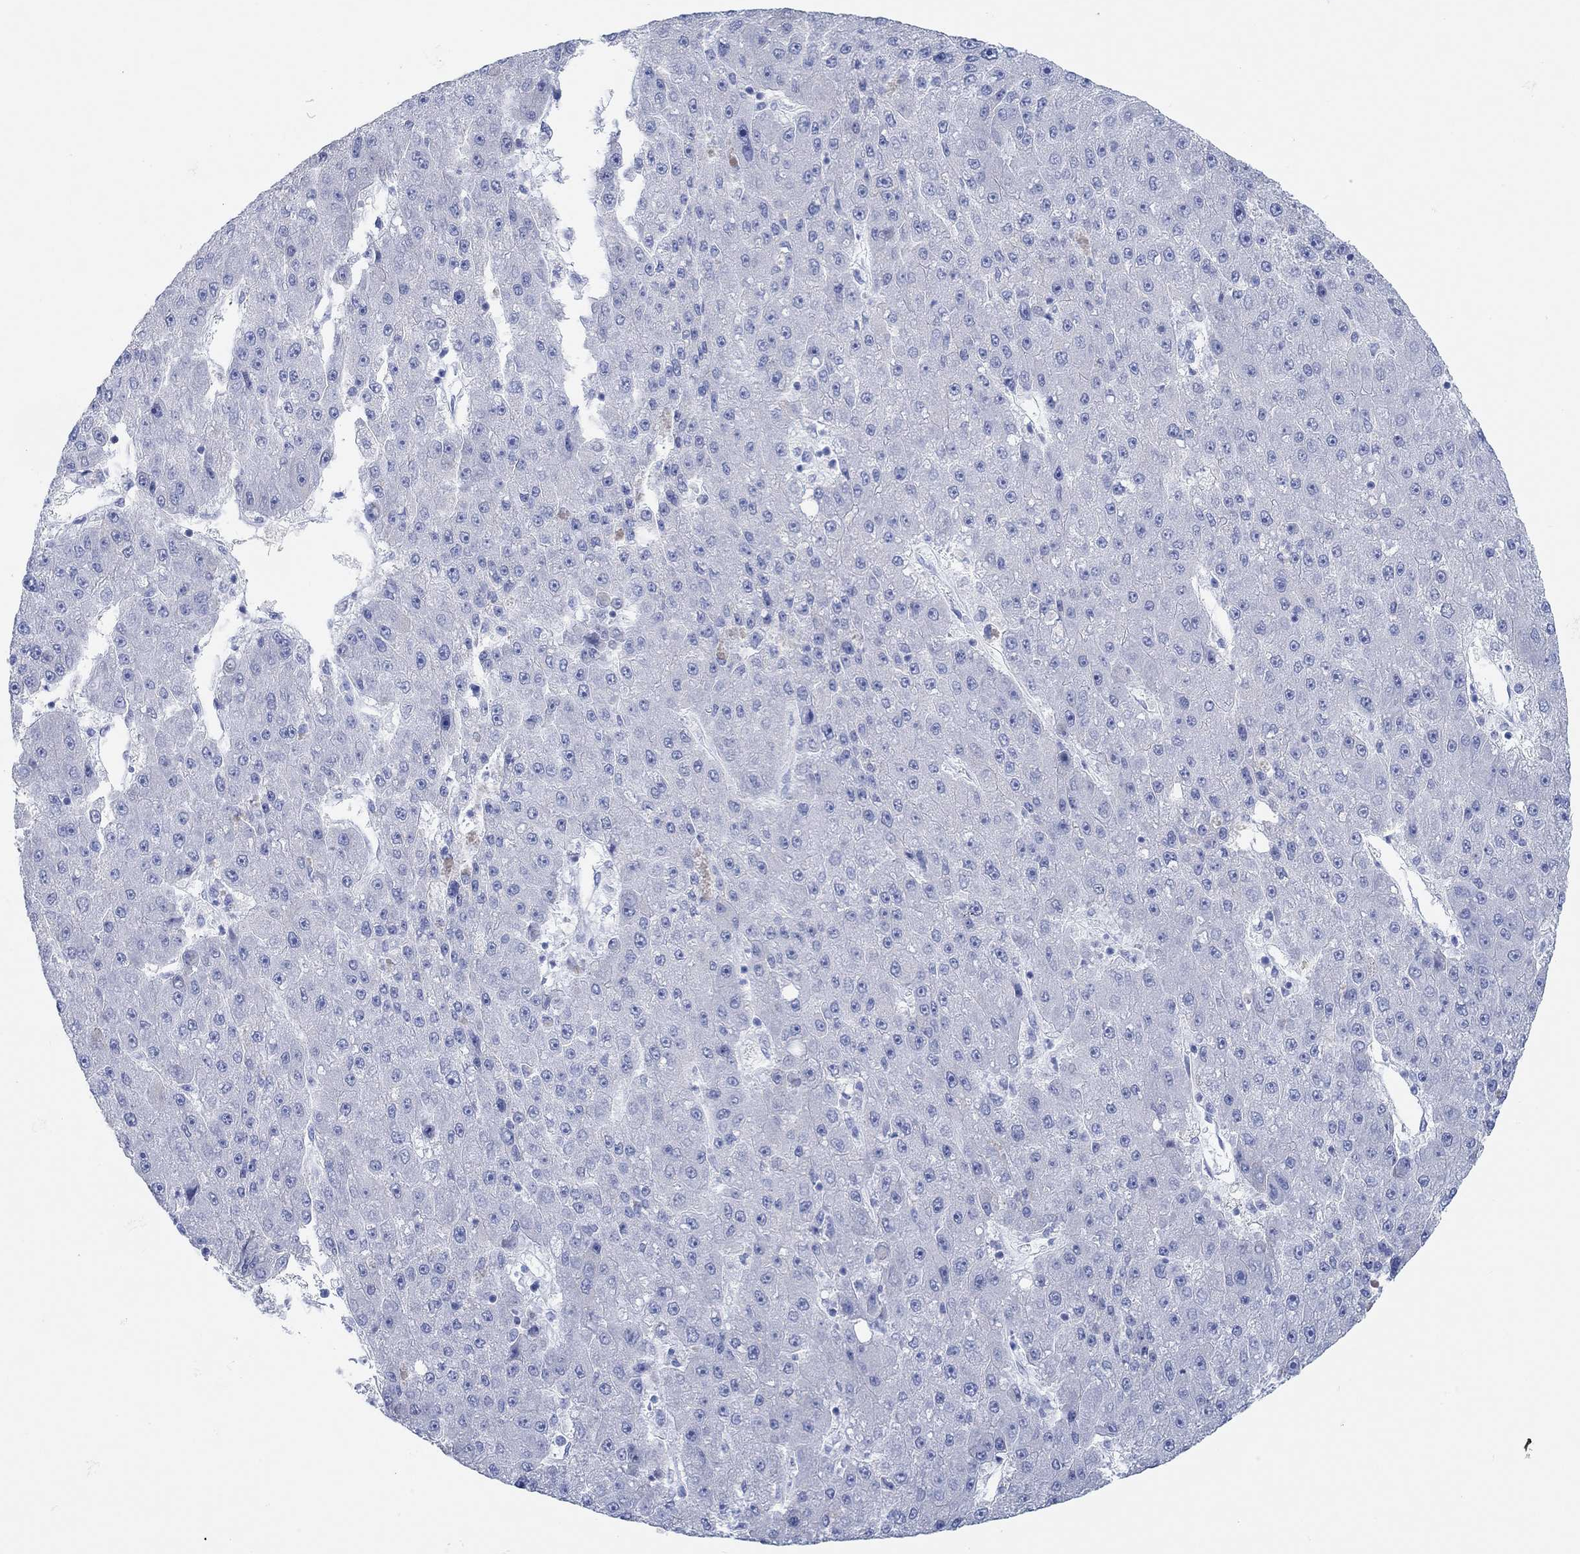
{"staining": {"intensity": "negative", "quantity": "none", "location": "none"}, "tissue": "liver cancer", "cell_type": "Tumor cells", "image_type": "cancer", "snomed": [{"axis": "morphology", "description": "Carcinoma, Hepatocellular, NOS"}, {"axis": "topography", "description": "Liver"}], "caption": "Immunohistochemical staining of human liver hepatocellular carcinoma displays no significant positivity in tumor cells.", "gene": "AK8", "patient": {"sex": "male", "age": 67}}